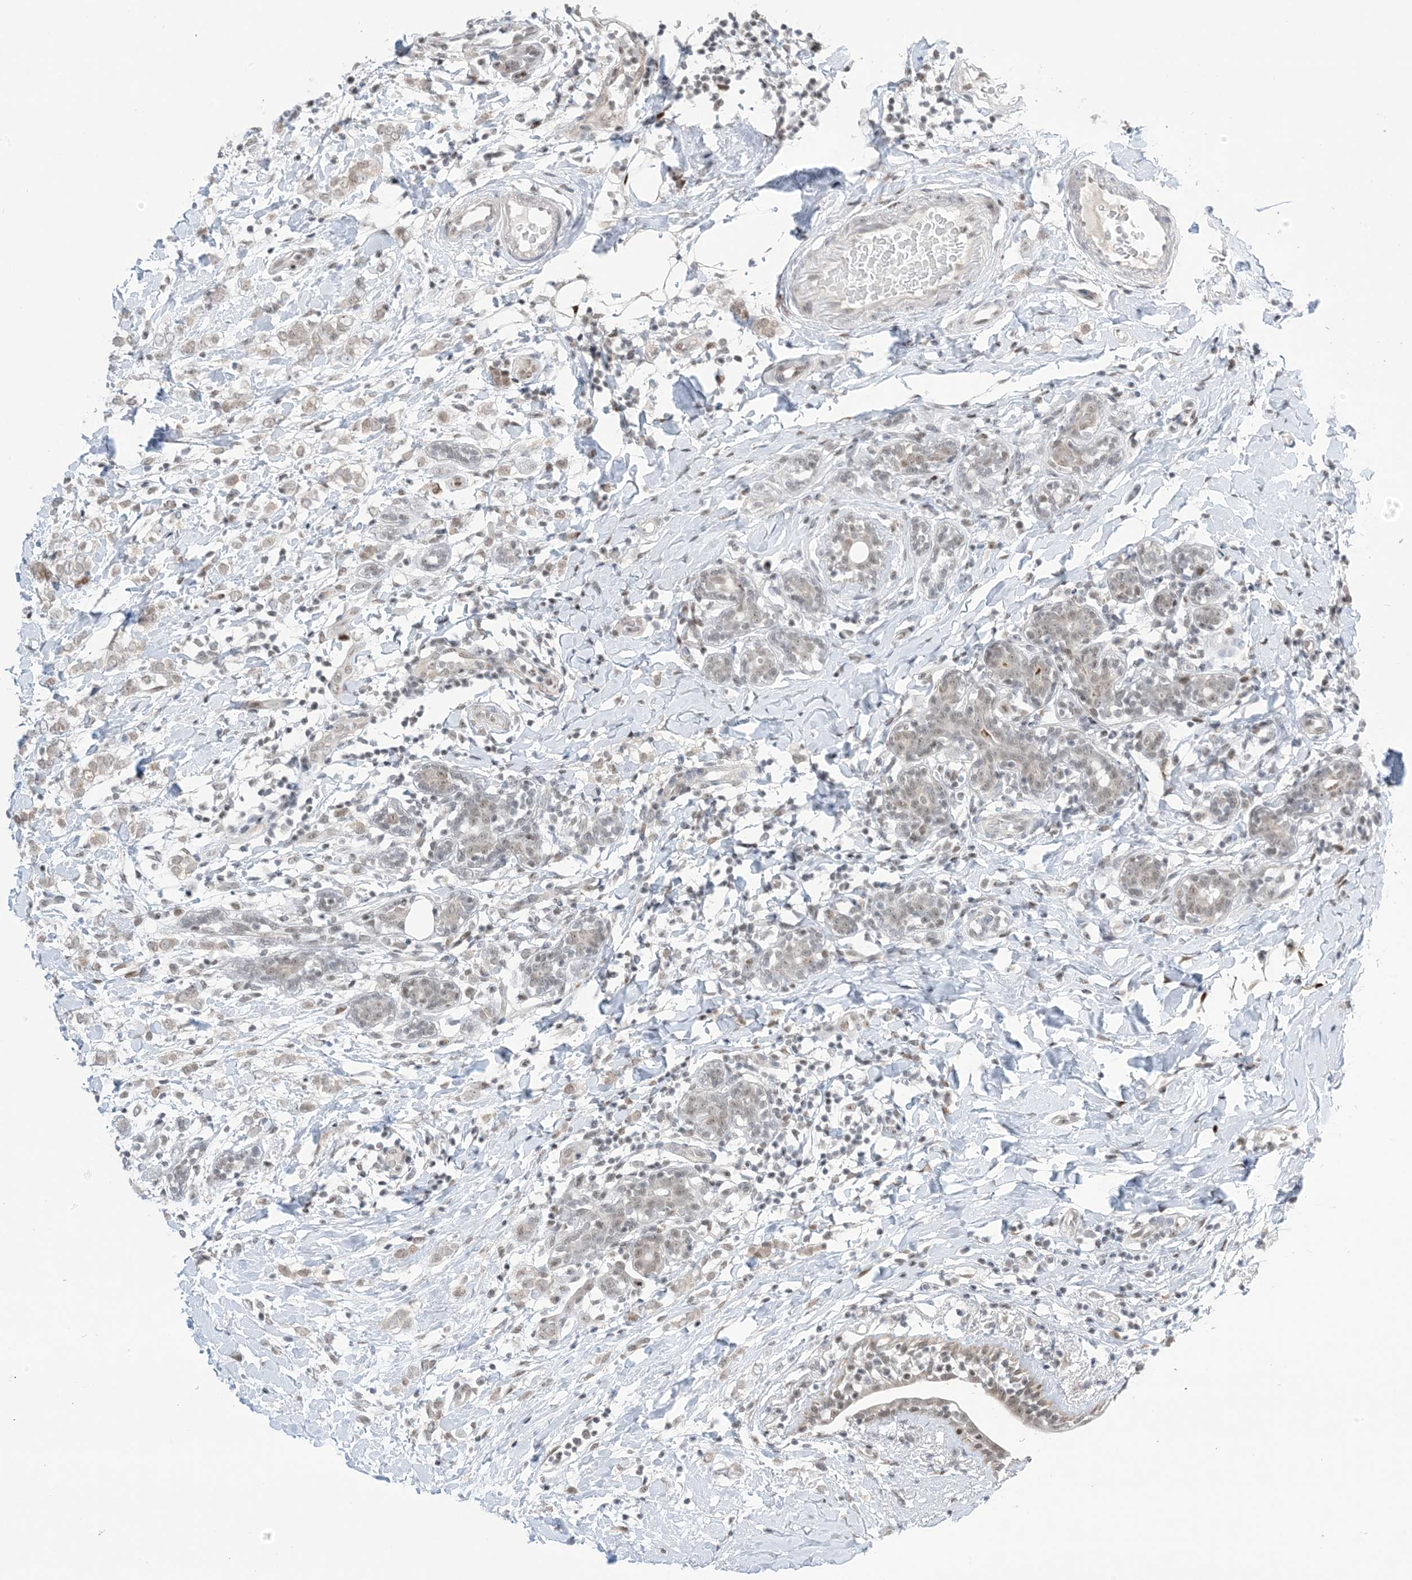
{"staining": {"intensity": "negative", "quantity": "none", "location": "none"}, "tissue": "breast cancer", "cell_type": "Tumor cells", "image_type": "cancer", "snomed": [{"axis": "morphology", "description": "Normal tissue, NOS"}, {"axis": "morphology", "description": "Lobular carcinoma"}, {"axis": "topography", "description": "Breast"}], "caption": "Lobular carcinoma (breast) was stained to show a protein in brown. There is no significant positivity in tumor cells. Nuclei are stained in blue.", "gene": "TFPT", "patient": {"sex": "female", "age": 47}}